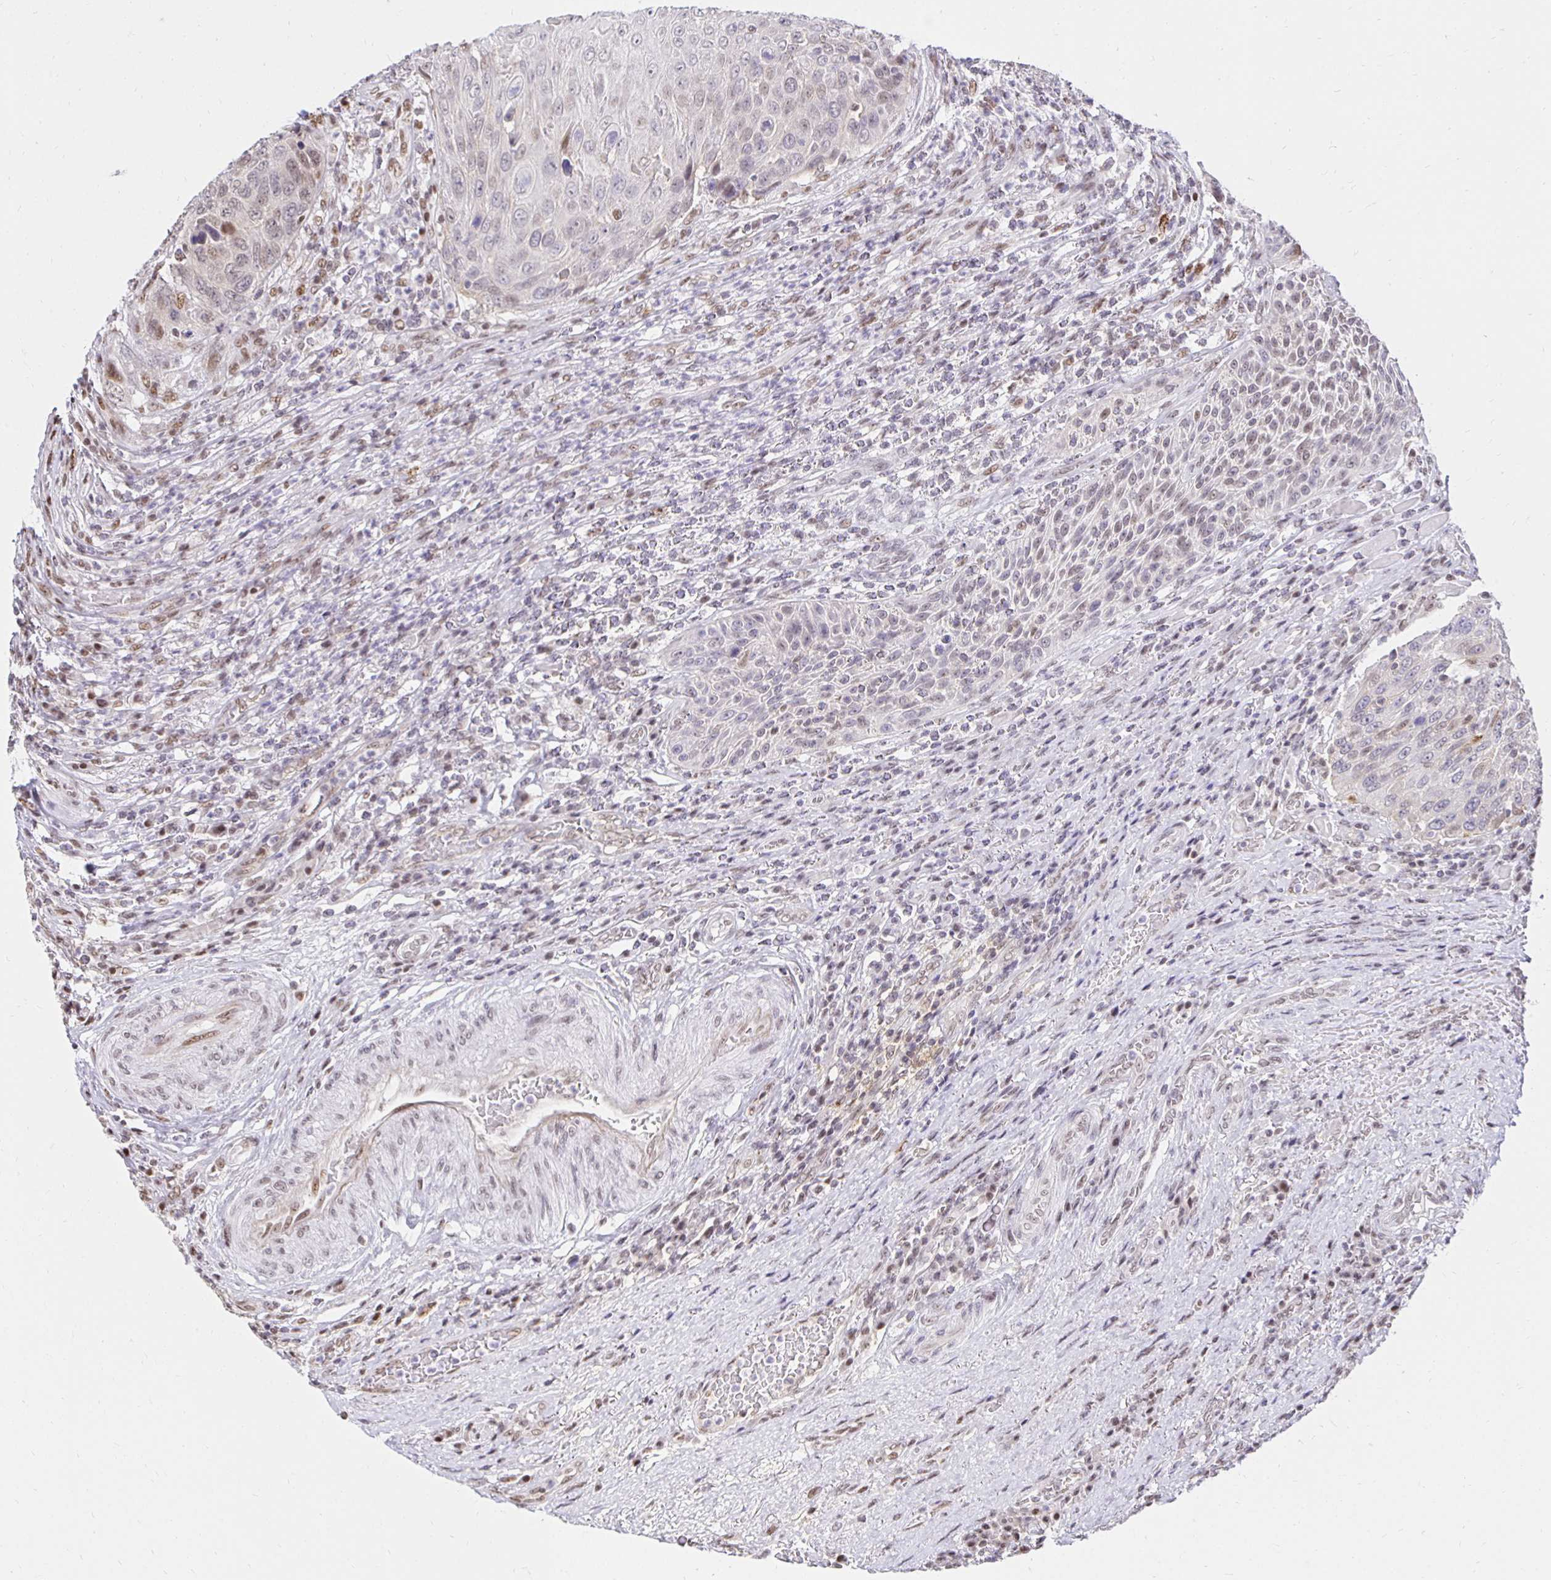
{"staining": {"intensity": "moderate", "quantity": "25%-75%", "location": "nuclear"}, "tissue": "urothelial cancer", "cell_type": "Tumor cells", "image_type": "cancer", "snomed": [{"axis": "morphology", "description": "Urothelial carcinoma, High grade"}, {"axis": "topography", "description": "Urinary bladder"}], "caption": "Approximately 25%-75% of tumor cells in high-grade urothelial carcinoma display moderate nuclear protein expression as visualized by brown immunohistochemical staining.", "gene": "ZNF579", "patient": {"sex": "female", "age": 70}}